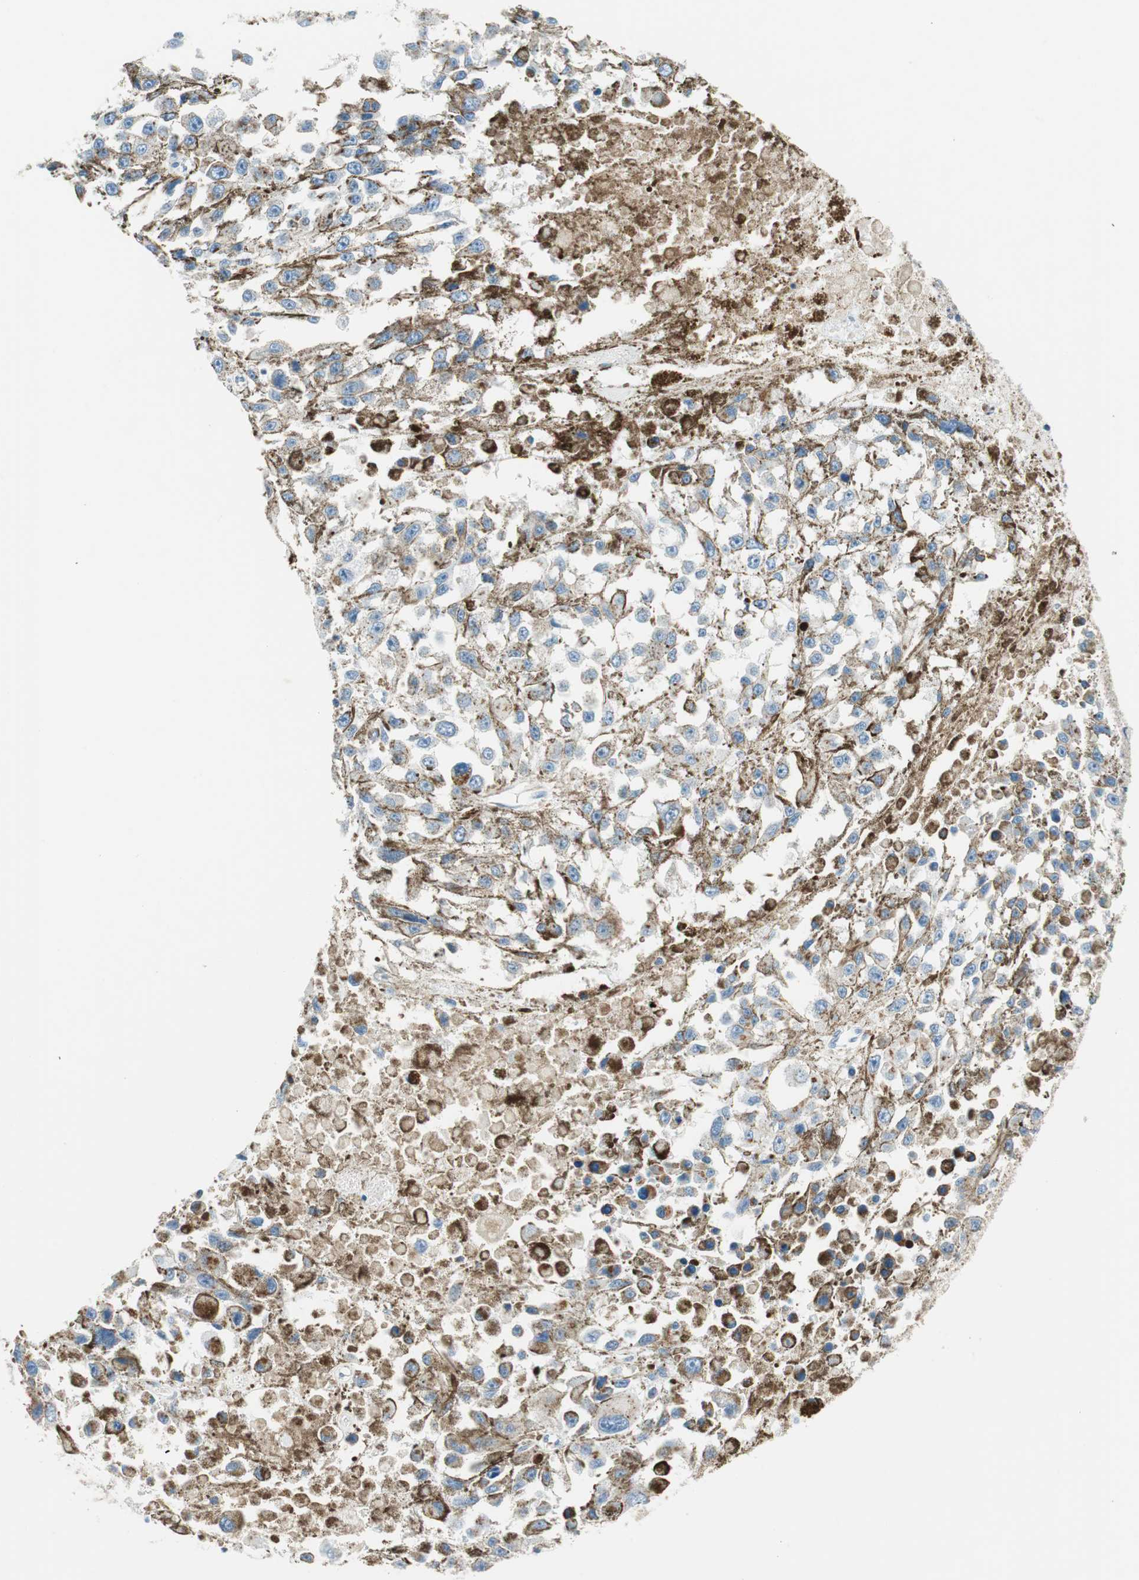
{"staining": {"intensity": "negative", "quantity": "none", "location": "none"}, "tissue": "melanoma", "cell_type": "Tumor cells", "image_type": "cancer", "snomed": [{"axis": "morphology", "description": "Malignant melanoma, Metastatic site"}, {"axis": "topography", "description": "Lymph node"}], "caption": "This is an immunohistochemistry (IHC) micrograph of melanoma. There is no positivity in tumor cells.", "gene": "TMF1", "patient": {"sex": "male", "age": 59}}